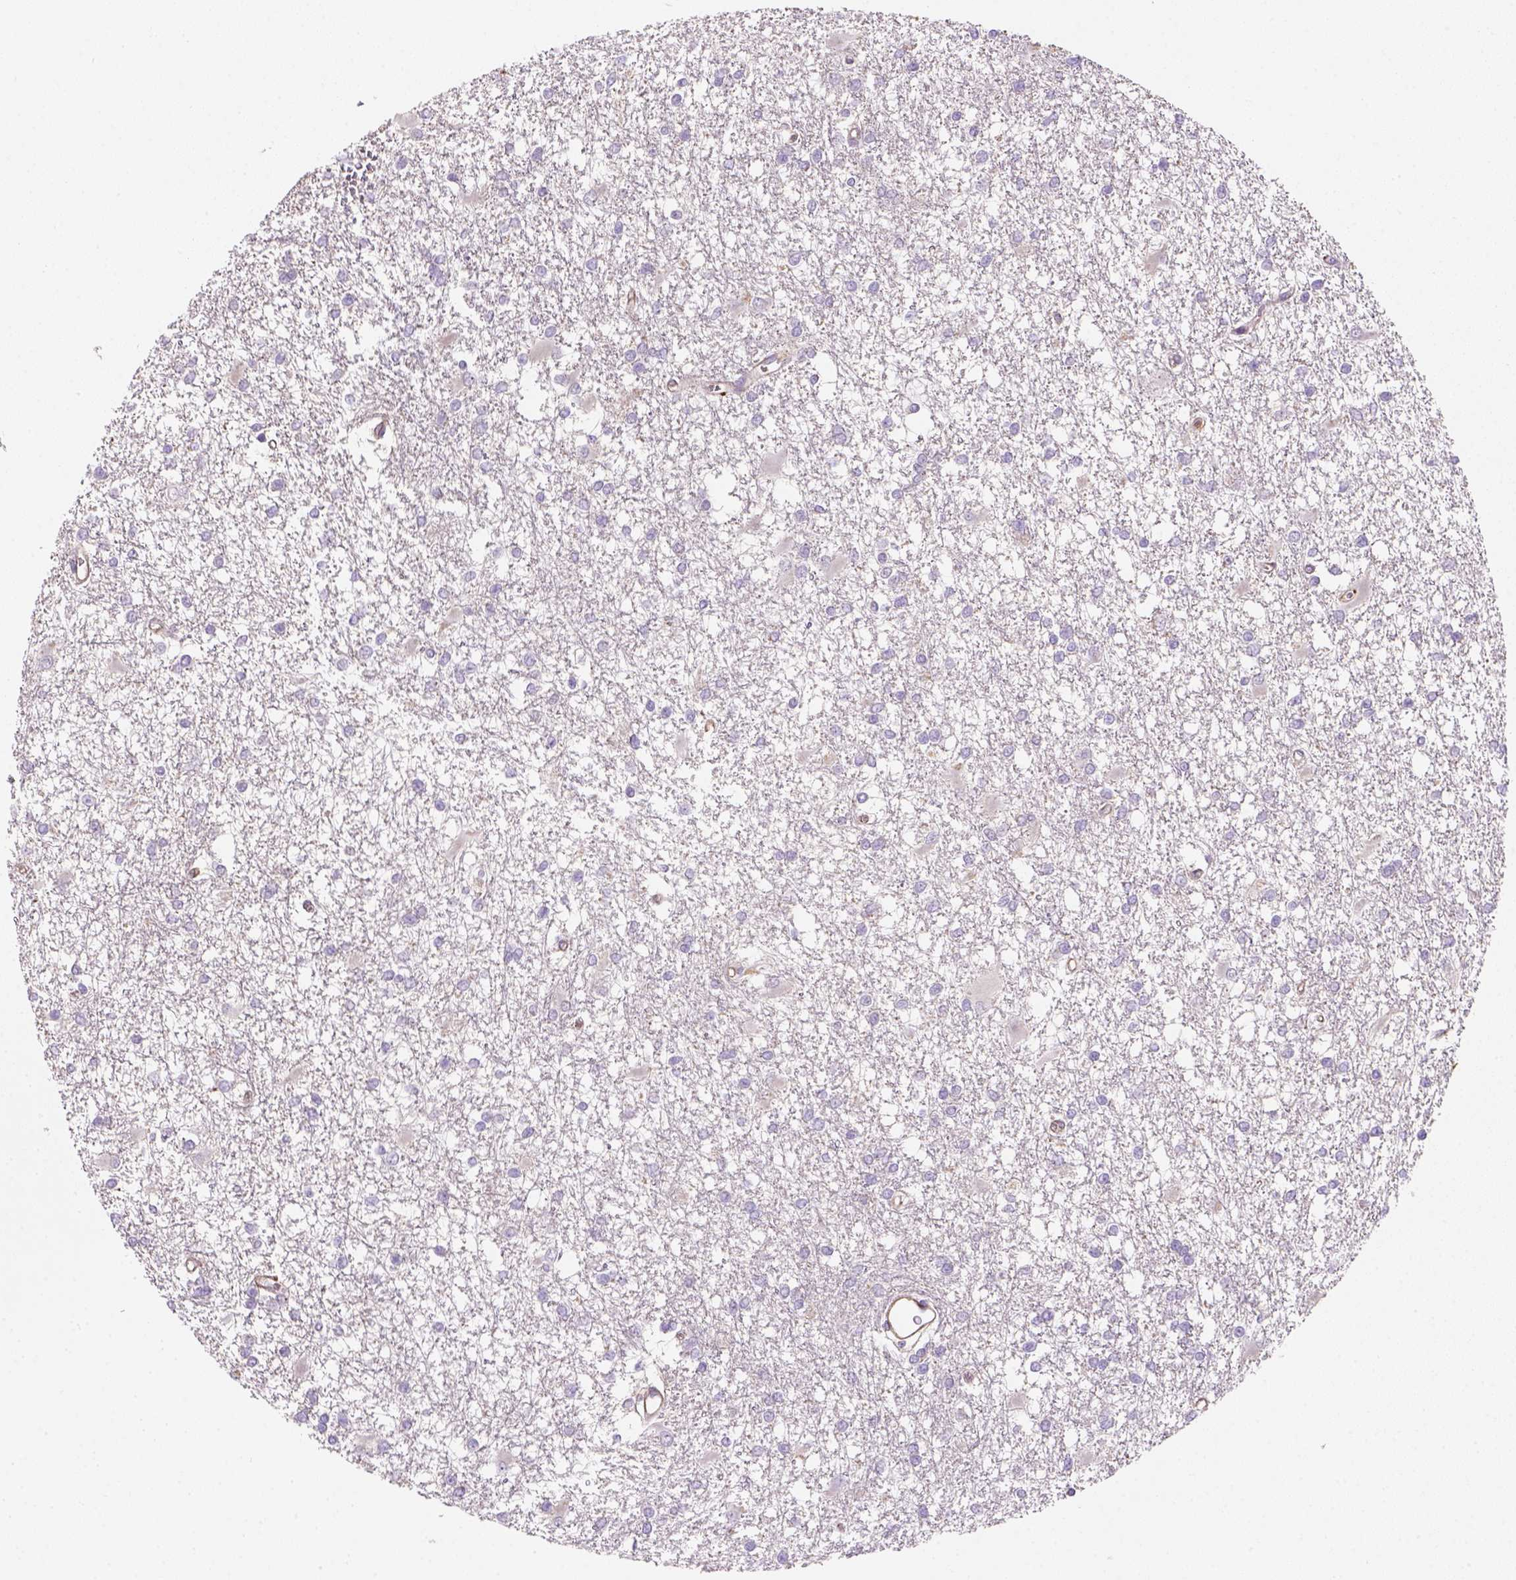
{"staining": {"intensity": "negative", "quantity": "none", "location": "none"}, "tissue": "glioma", "cell_type": "Tumor cells", "image_type": "cancer", "snomed": [{"axis": "morphology", "description": "Glioma, malignant, High grade"}, {"axis": "topography", "description": "Cerebral cortex"}], "caption": "Glioma was stained to show a protein in brown. There is no significant expression in tumor cells. (DAB immunohistochemistry (IHC) with hematoxylin counter stain).", "gene": "HTRA1", "patient": {"sex": "male", "age": 79}}